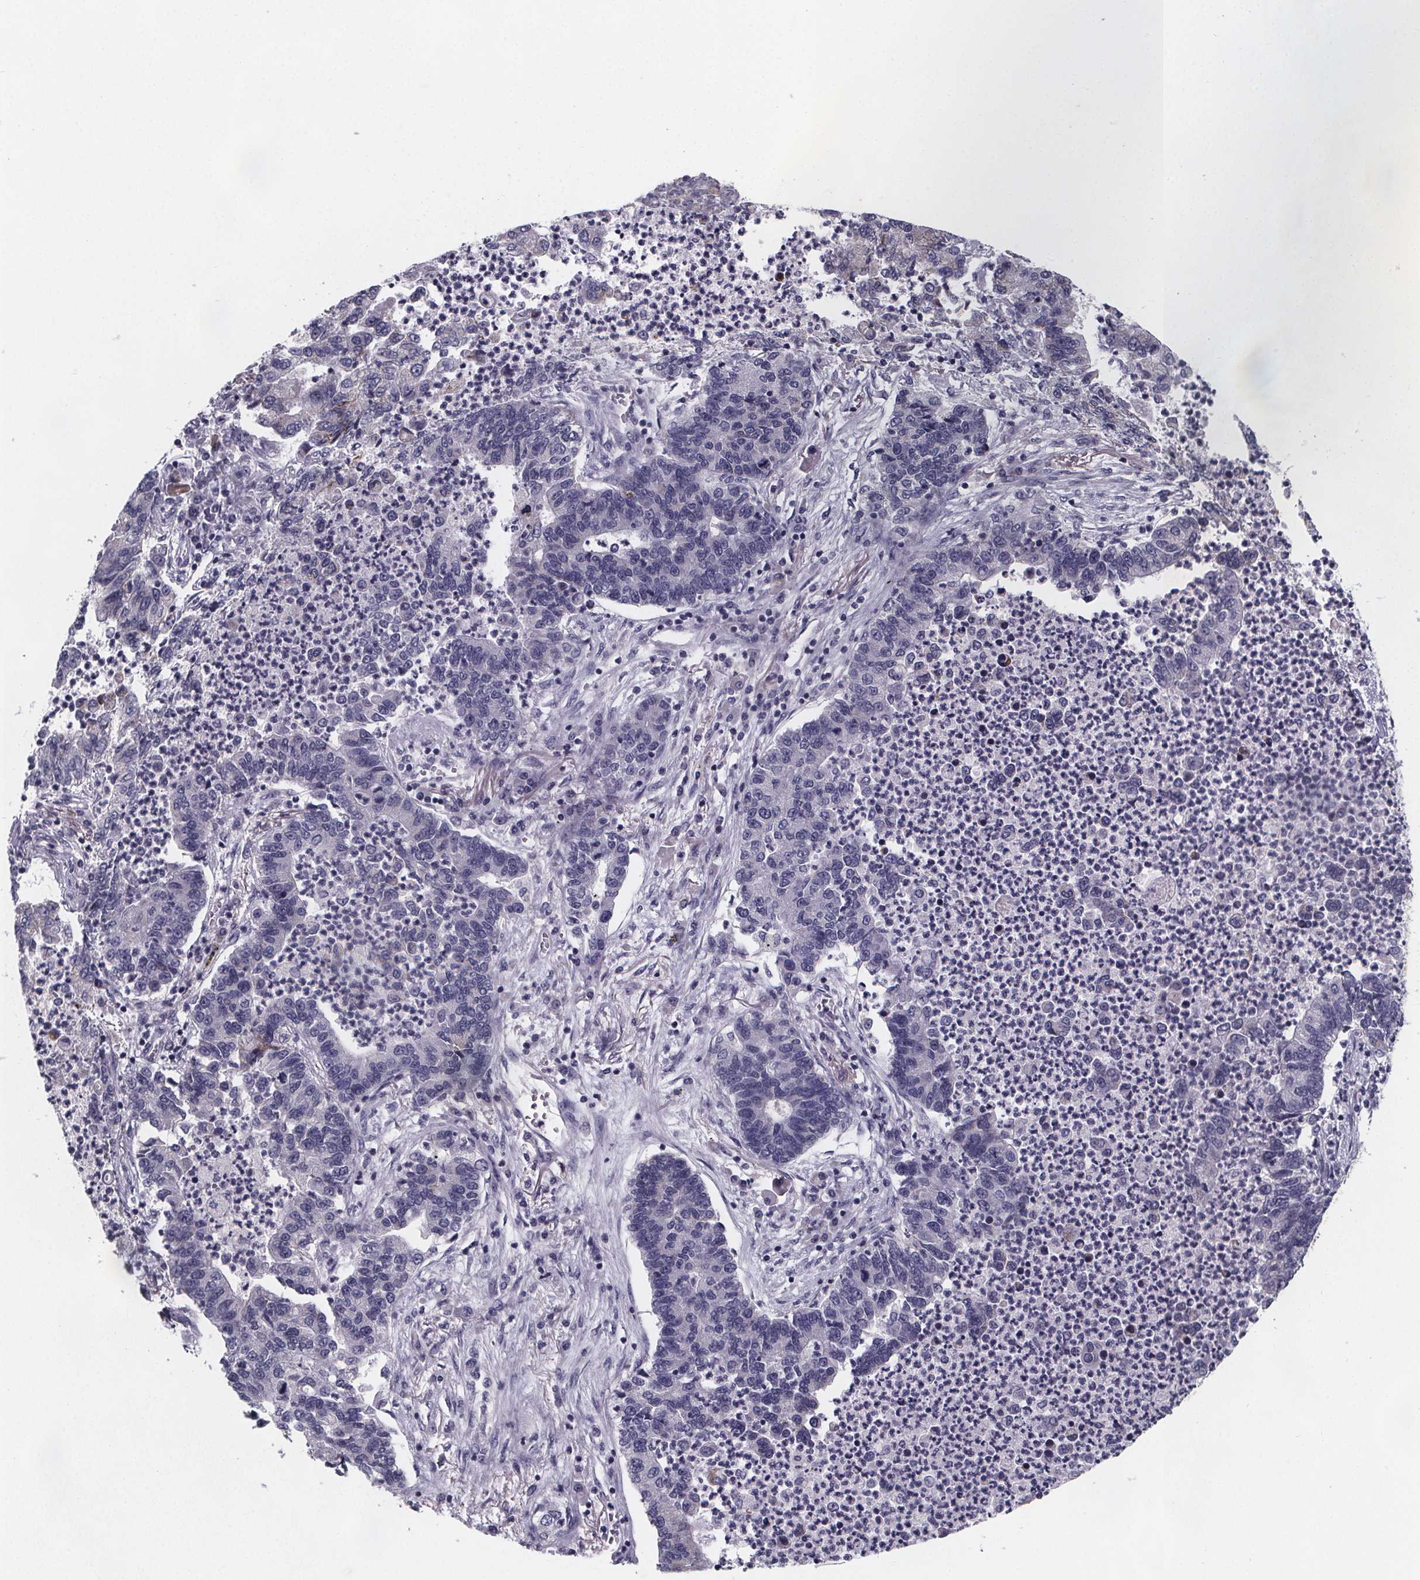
{"staining": {"intensity": "negative", "quantity": "none", "location": "none"}, "tissue": "lung cancer", "cell_type": "Tumor cells", "image_type": "cancer", "snomed": [{"axis": "morphology", "description": "Adenocarcinoma, NOS"}, {"axis": "topography", "description": "Lung"}], "caption": "IHC micrograph of human lung cancer (adenocarcinoma) stained for a protein (brown), which demonstrates no positivity in tumor cells.", "gene": "PAH", "patient": {"sex": "female", "age": 57}}